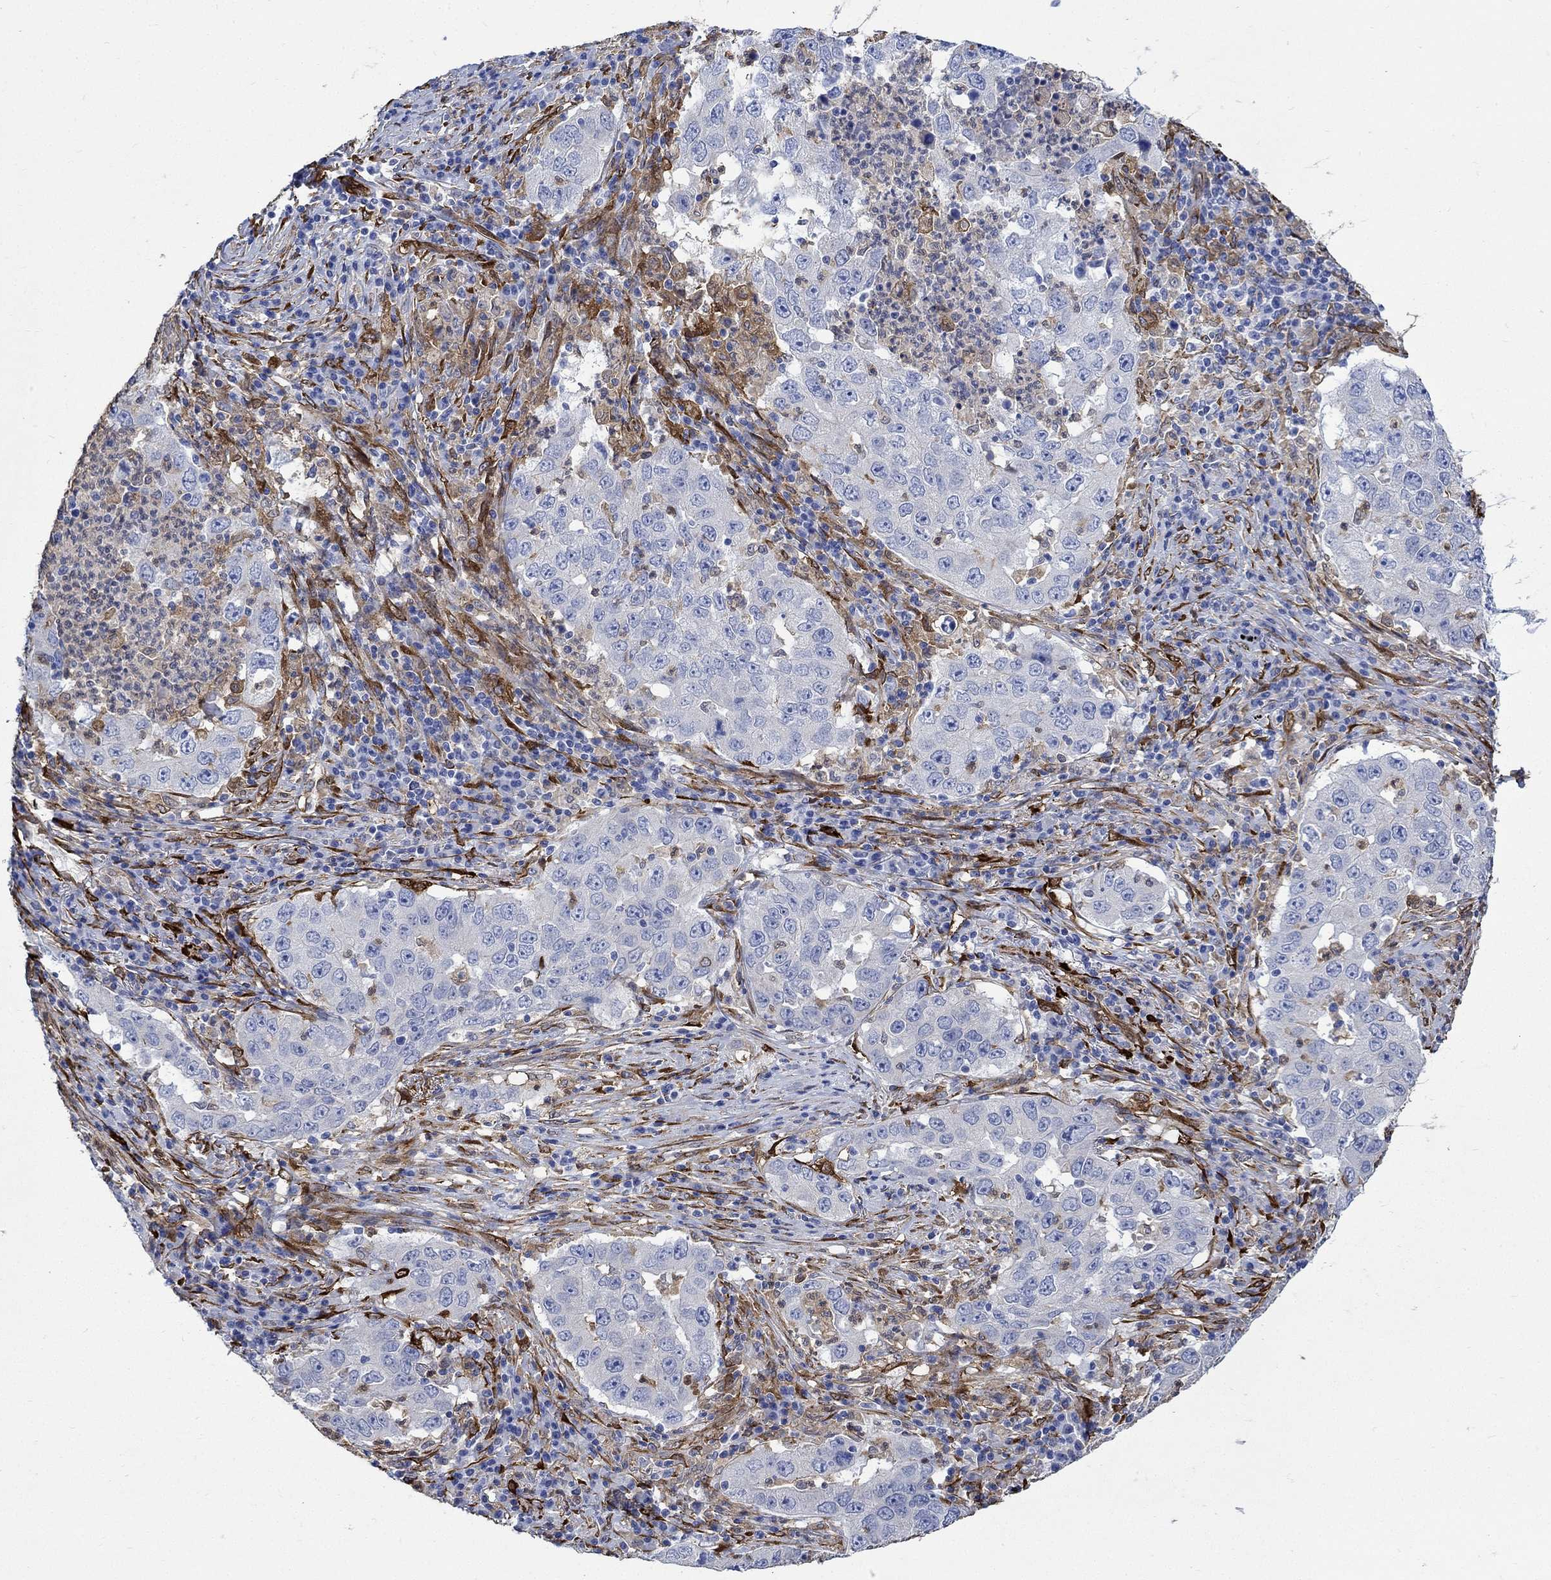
{"staining": {"intensity": "weak", "quantity": "<25%", "location": "cytoplasmic/membranous"}, "tissue": "lung cancer", "cell_type": "Tumor cells", "image_type": "cancer", "snomed": [{"axis": "morphology", "description": "Adenocarcinoma, NOS"}, {"axis": "topography", "description": "Lung"}], "caption": "Human lung cancer (adenocarcinoma) stained for a protein using immunohistochemistry reveals no staining in tumor cells.", "gene": "TGM2", "patient": {"sex": "male", "age": 73}}